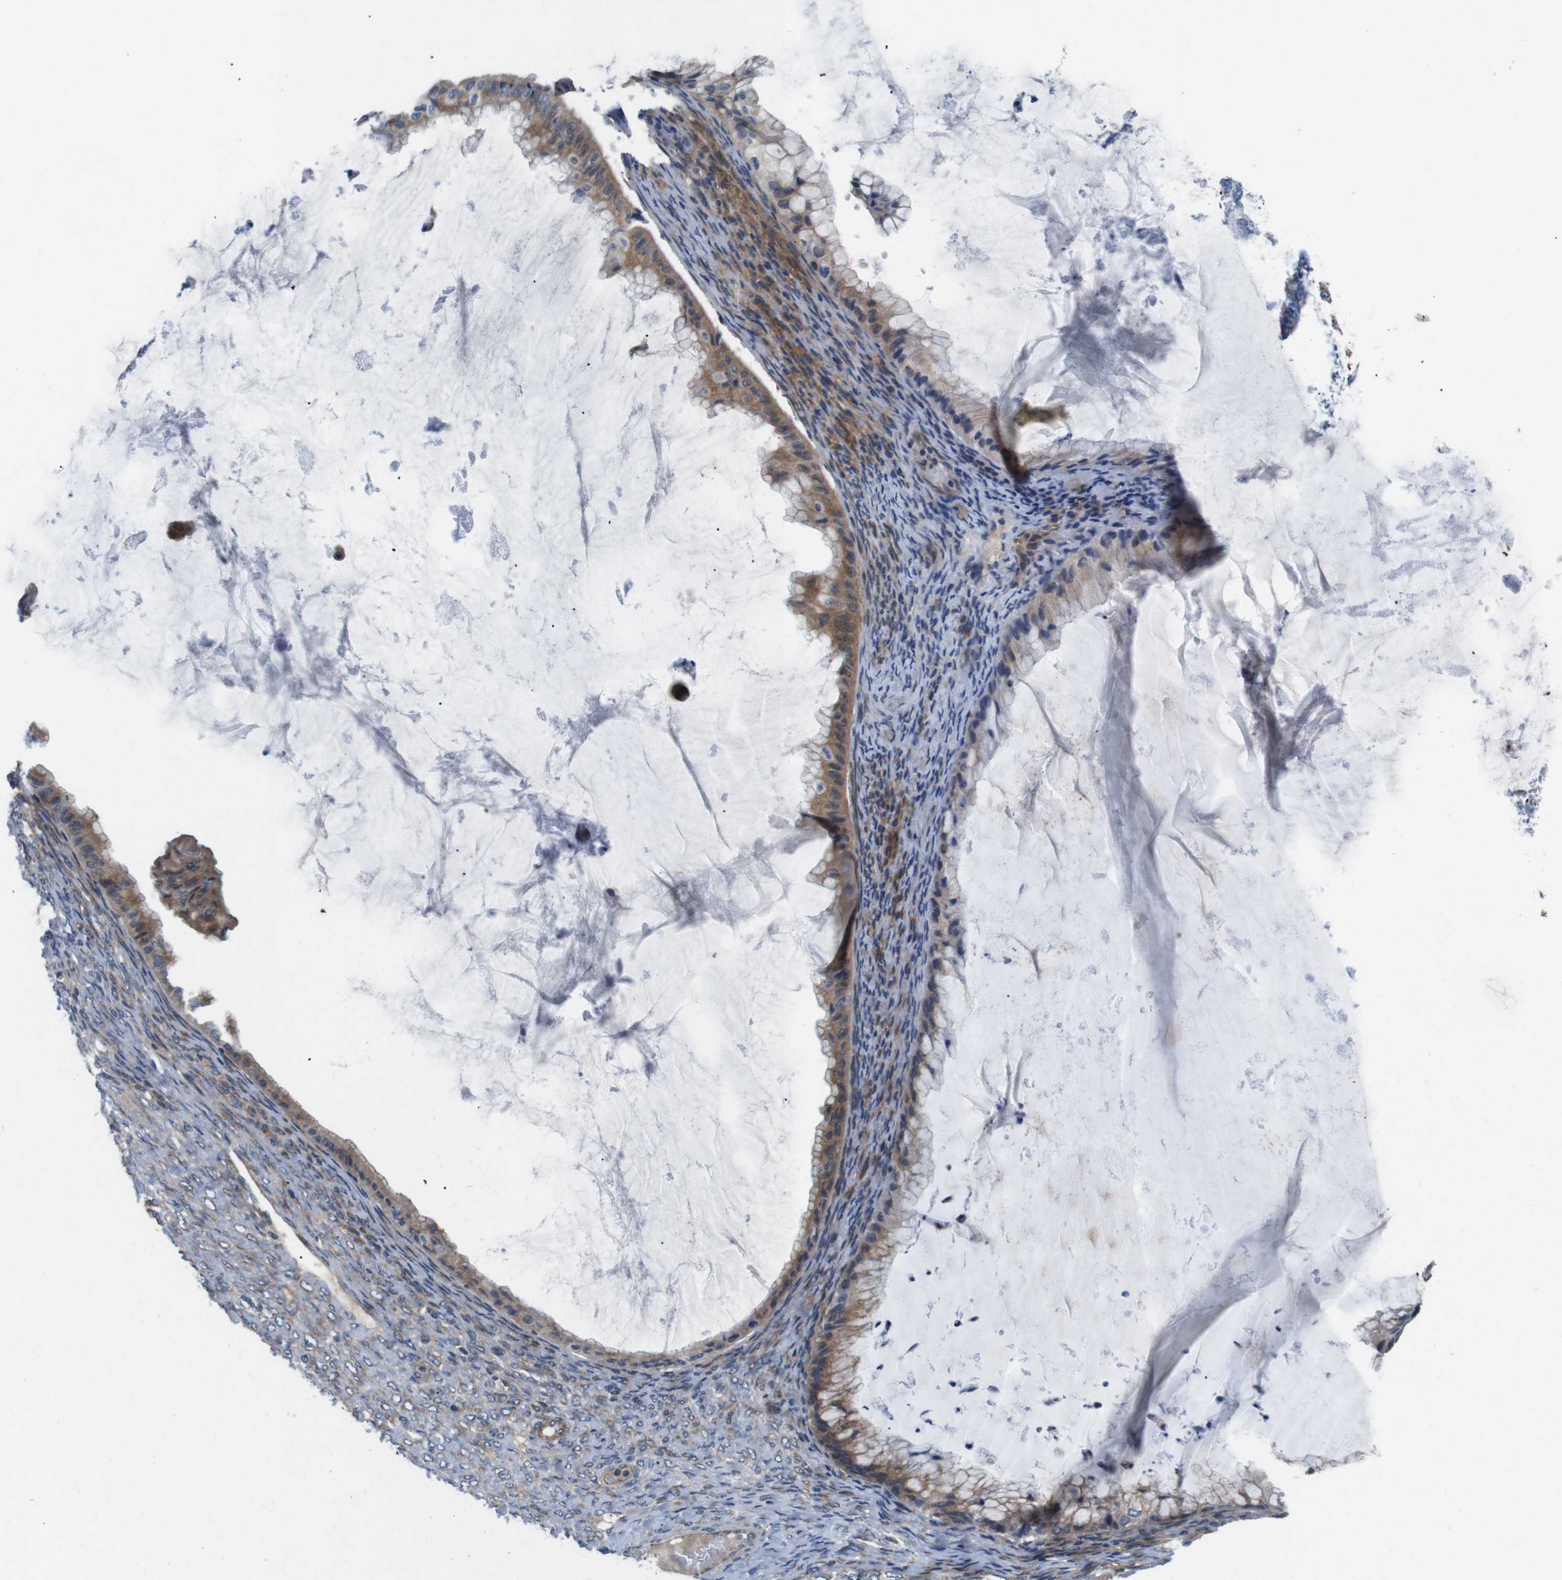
{"staining": {"intensity": "moderate", "quantity": ">75%", "location": "cytoplasmic/membranous"}, "tissue": "ovarian cancer", "cell_type": "Tumor cells", "image_type": "cancer", "snomed": [{"axis": "morphology", "description": "Cystadenocarcinoma, mucinous, NOS"}, {"axis": "topography", "description": "Ovary"}], "caption": "A photomicrograph of mucinous cystadenocarcinoma (ovarian) stained for a protein shows moderate cytoplasmic/membranous brown staining in tumor cells. (Brightfield microscopy of DAB IHC at high magnification).", "gene": "JAK1", "patient": {"sex": "female", "age": 61}}